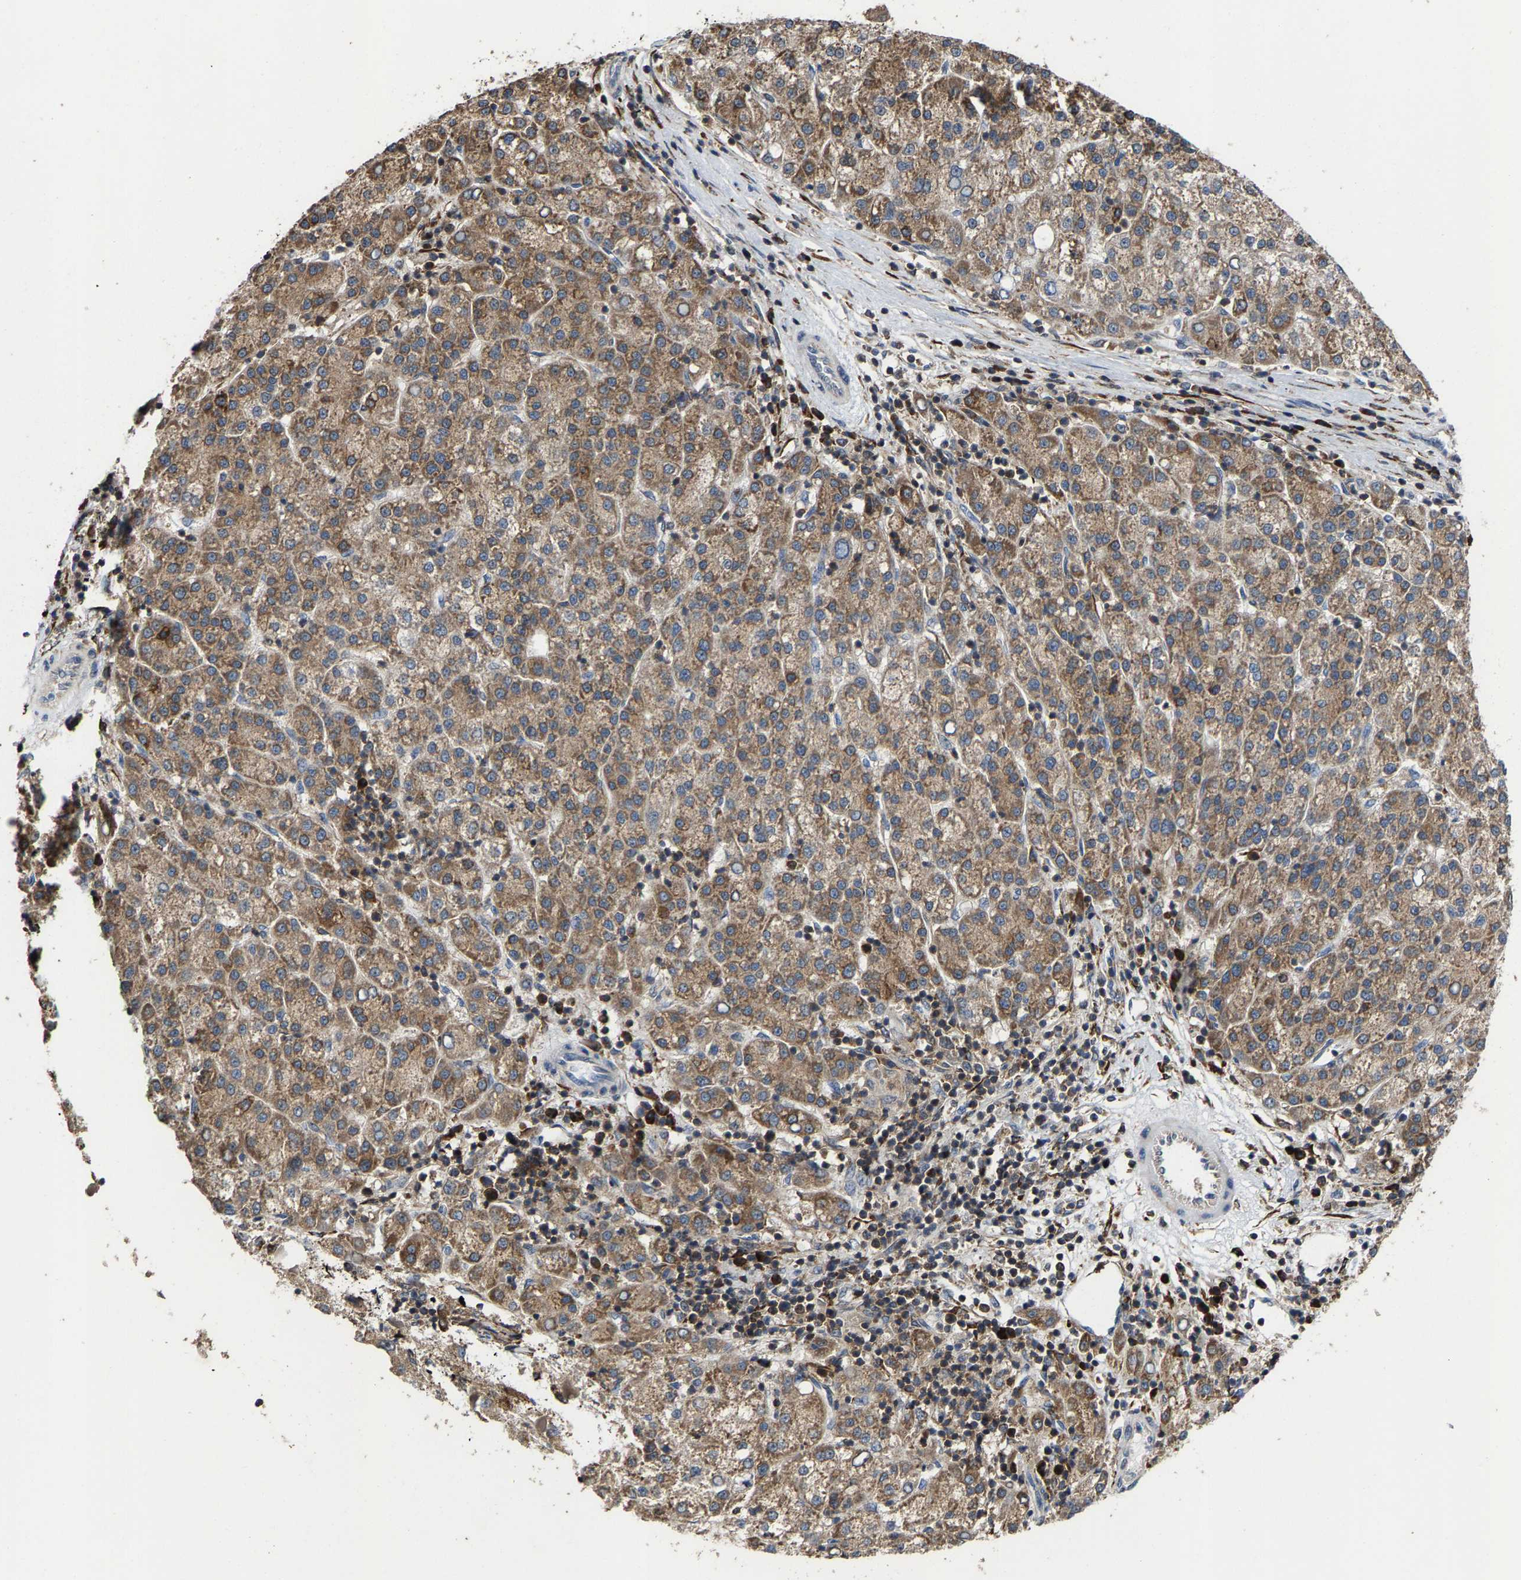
{"staining": {"intensity": "moderate", "quantity": ">75%", "location": "cytoplasmic/membranous"}, "tissue": "liver cancer", "cell_type": "Tumor cells", "image_type": "cancer", "snomed": [{"axis": "morphology", "description": "Carcinoma, Hepatocellular, NOS"}, {"axis": "topography", "description": "Liver"}], "caption": "Moderate cytoplasmic/membranous staining for a protein is seen in approximately >75% of tumor cells of liver hepatocellular carcinoma using immunohistochemistry.", "gene": "FGD3", "patient": {"sex": "female", "age": 58}}